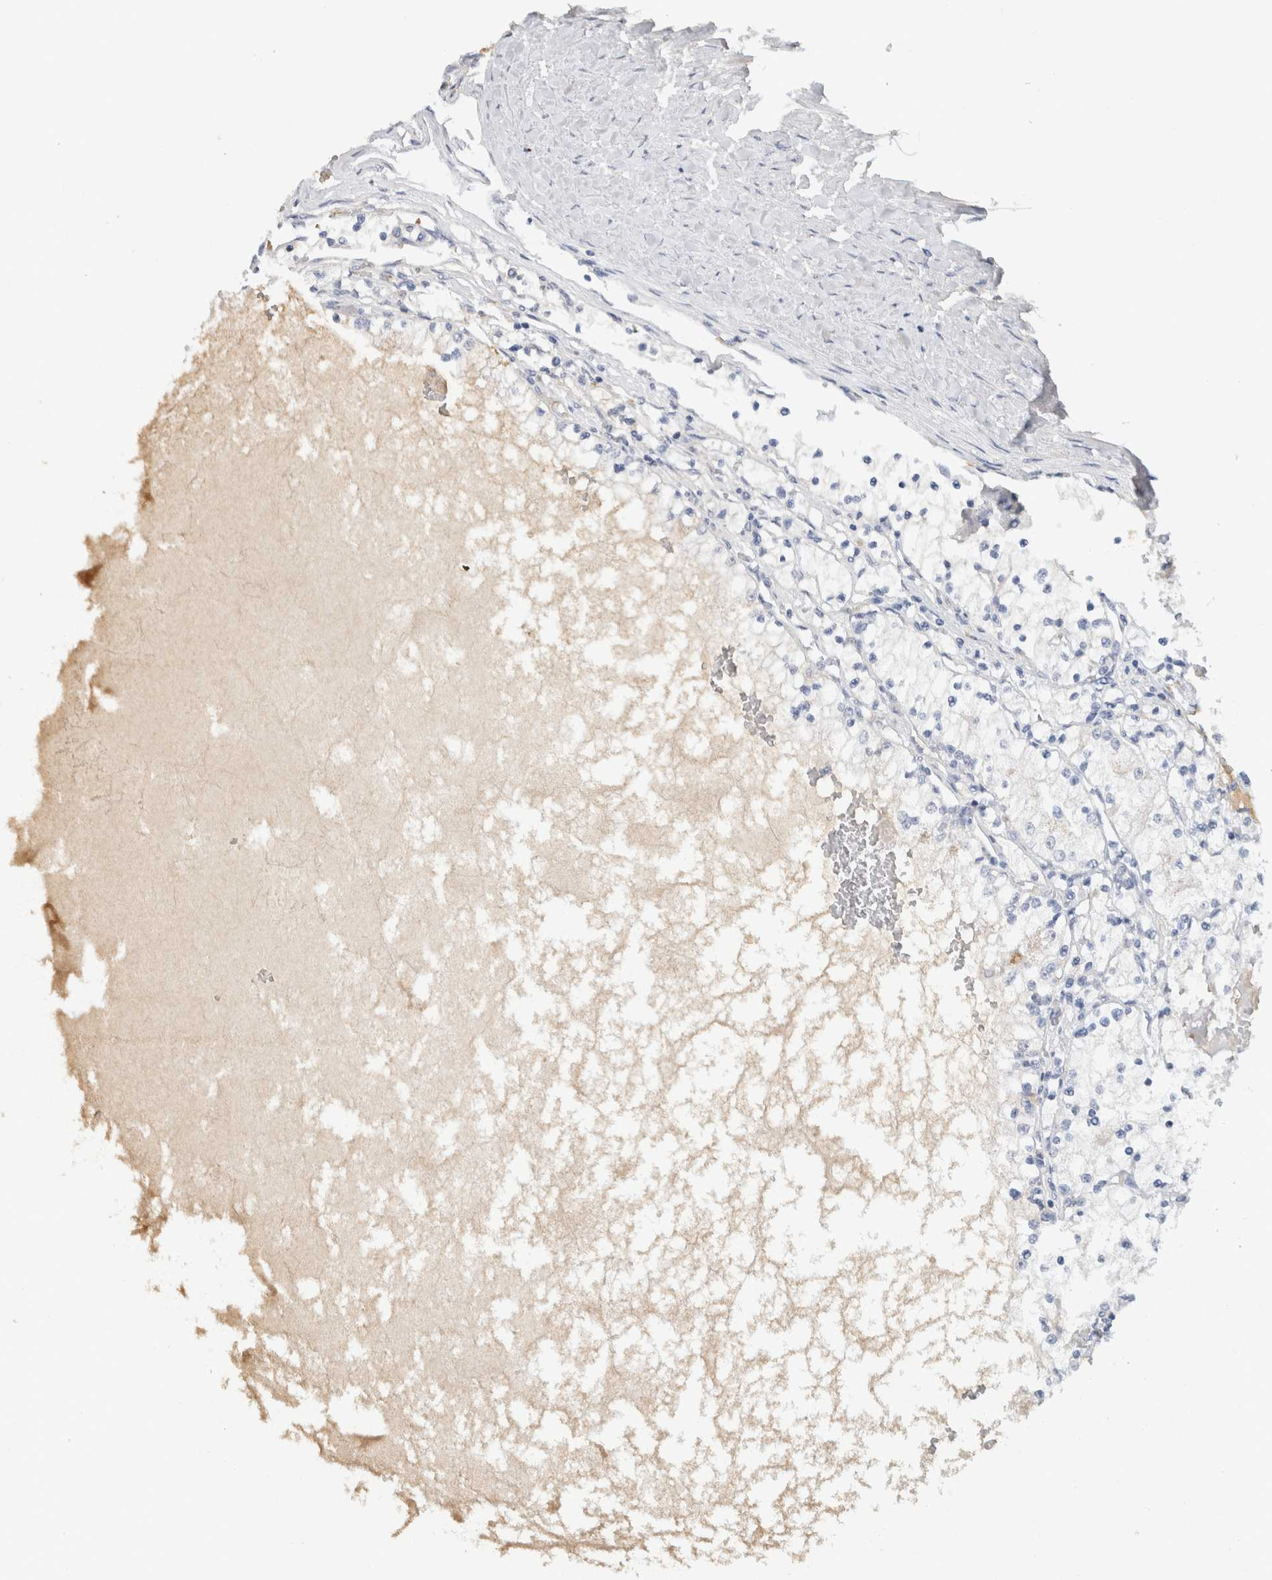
{"staining": {"intensity": "negative", "quantity": "none", "location": "none"}, "tissue": "renal cancer", "cell_type": "Tumor cells", "image_type": "cancer", "snomed": [{"axis": "morphology", "description": "Adenocarcinoma, NOS"}, {"axis": "topography", "description": "Kidney"}], "caption": "High magnification brightfield microscopy of renal cancer stained with DAB (brown) and counterstained with hematoxylin (blue): tumor cells show no significant positivity.", "gene": "SCGB1A1", "patient": {"sex": "male", "age": 68}}